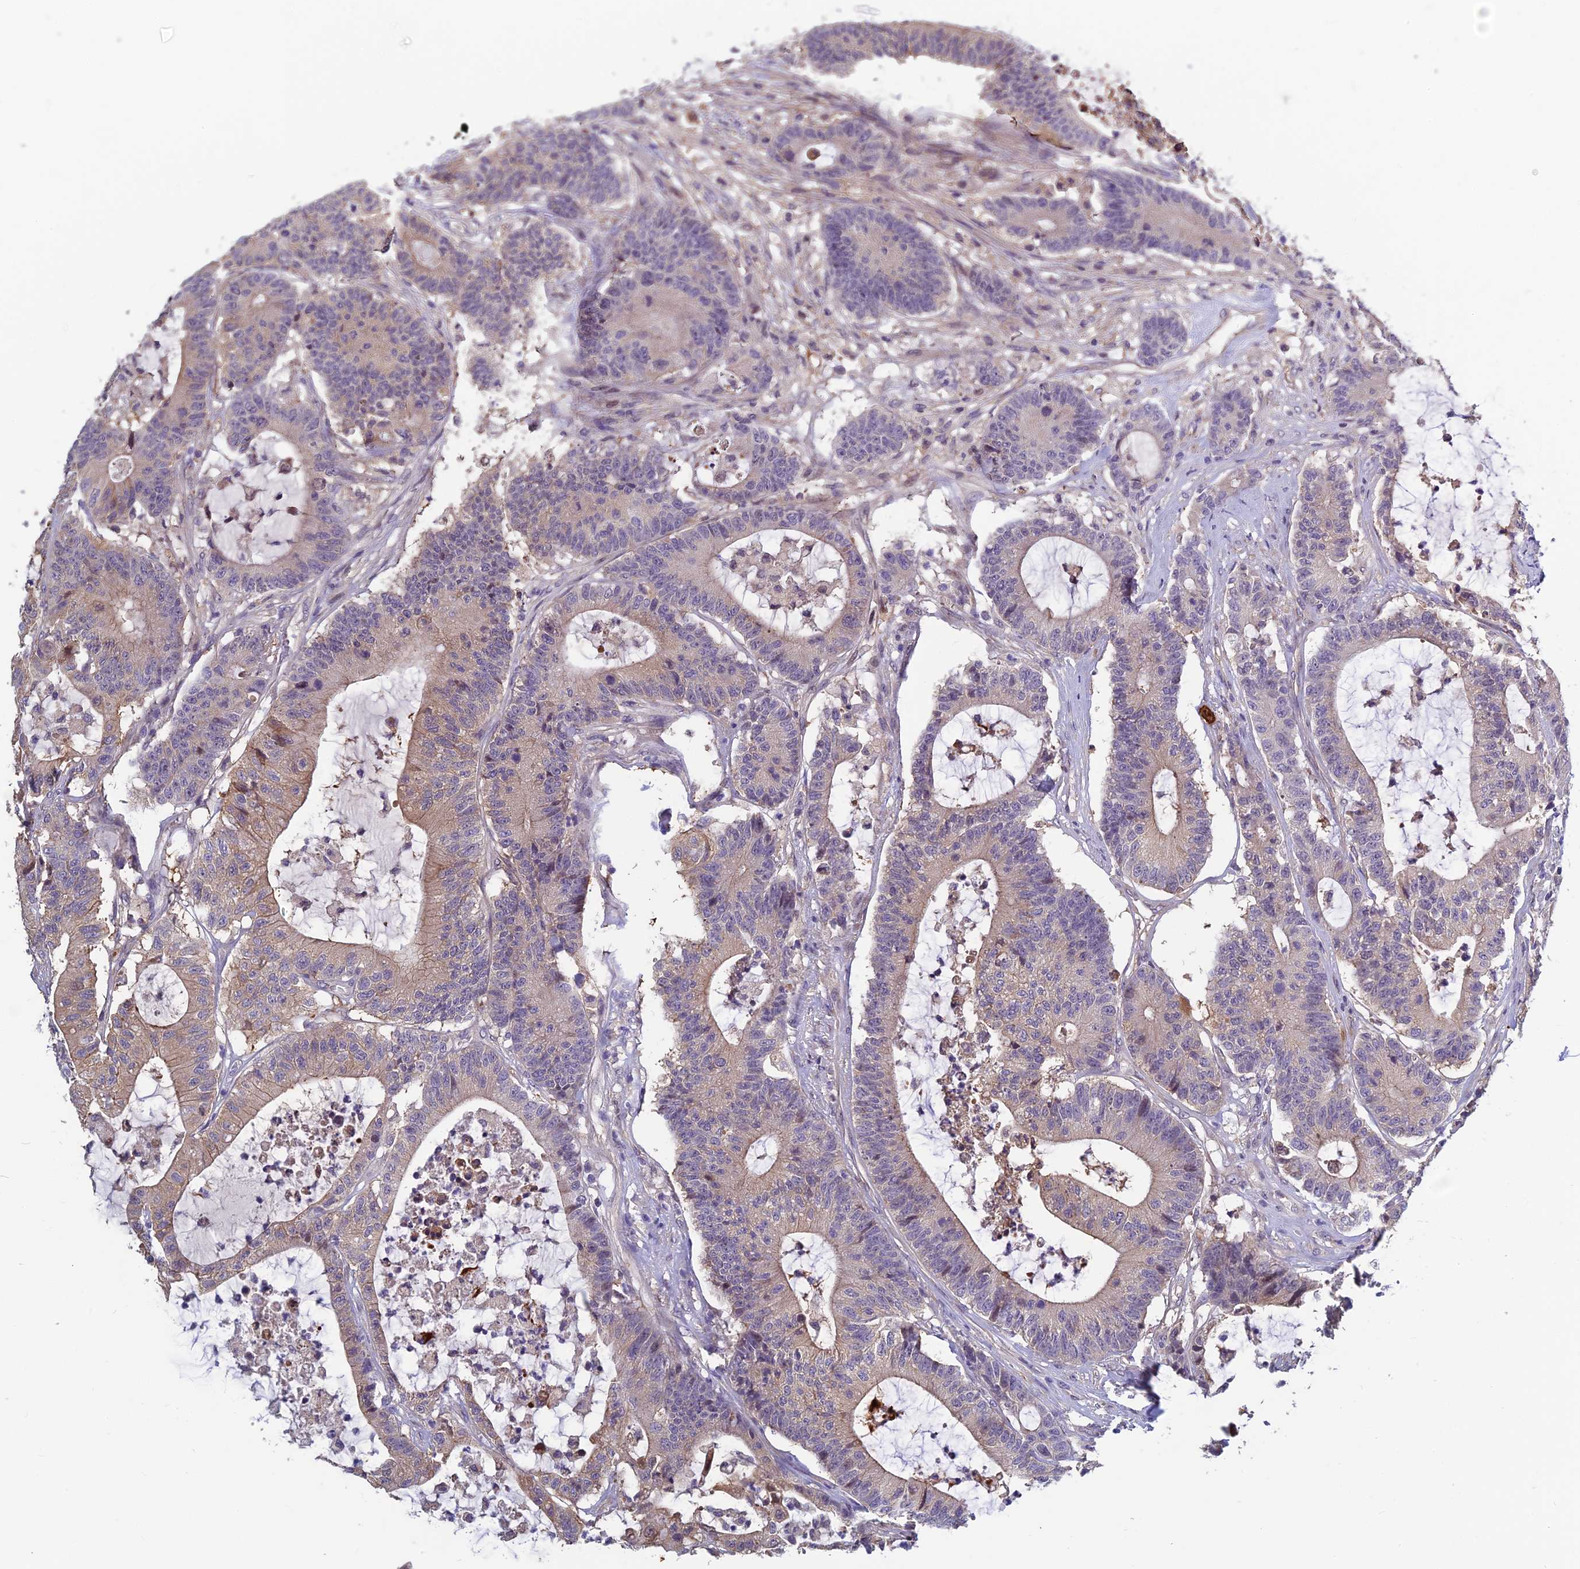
{"staining": {"intensity": "weak", "quantity": "25%-75%", "location": "cytoplasmic/membranous"}, "tissue": "colorectal cancer", "cell_type": "Tumor cells", "image_type": "cancer", "snomed": [{"axis": "morphology", "description": "Adenocarcinoma, NOS"}, {"axis": "topography", "description": "Colon"}], "caption": "Colorectal adenocarcinoma stained with a brown dye shows weak cytoplasmic/membranous positive expression in approximately 25%-75% of tumor cells.", "gene": "HECA", "patient": {"sex": "female", "age": 84}}